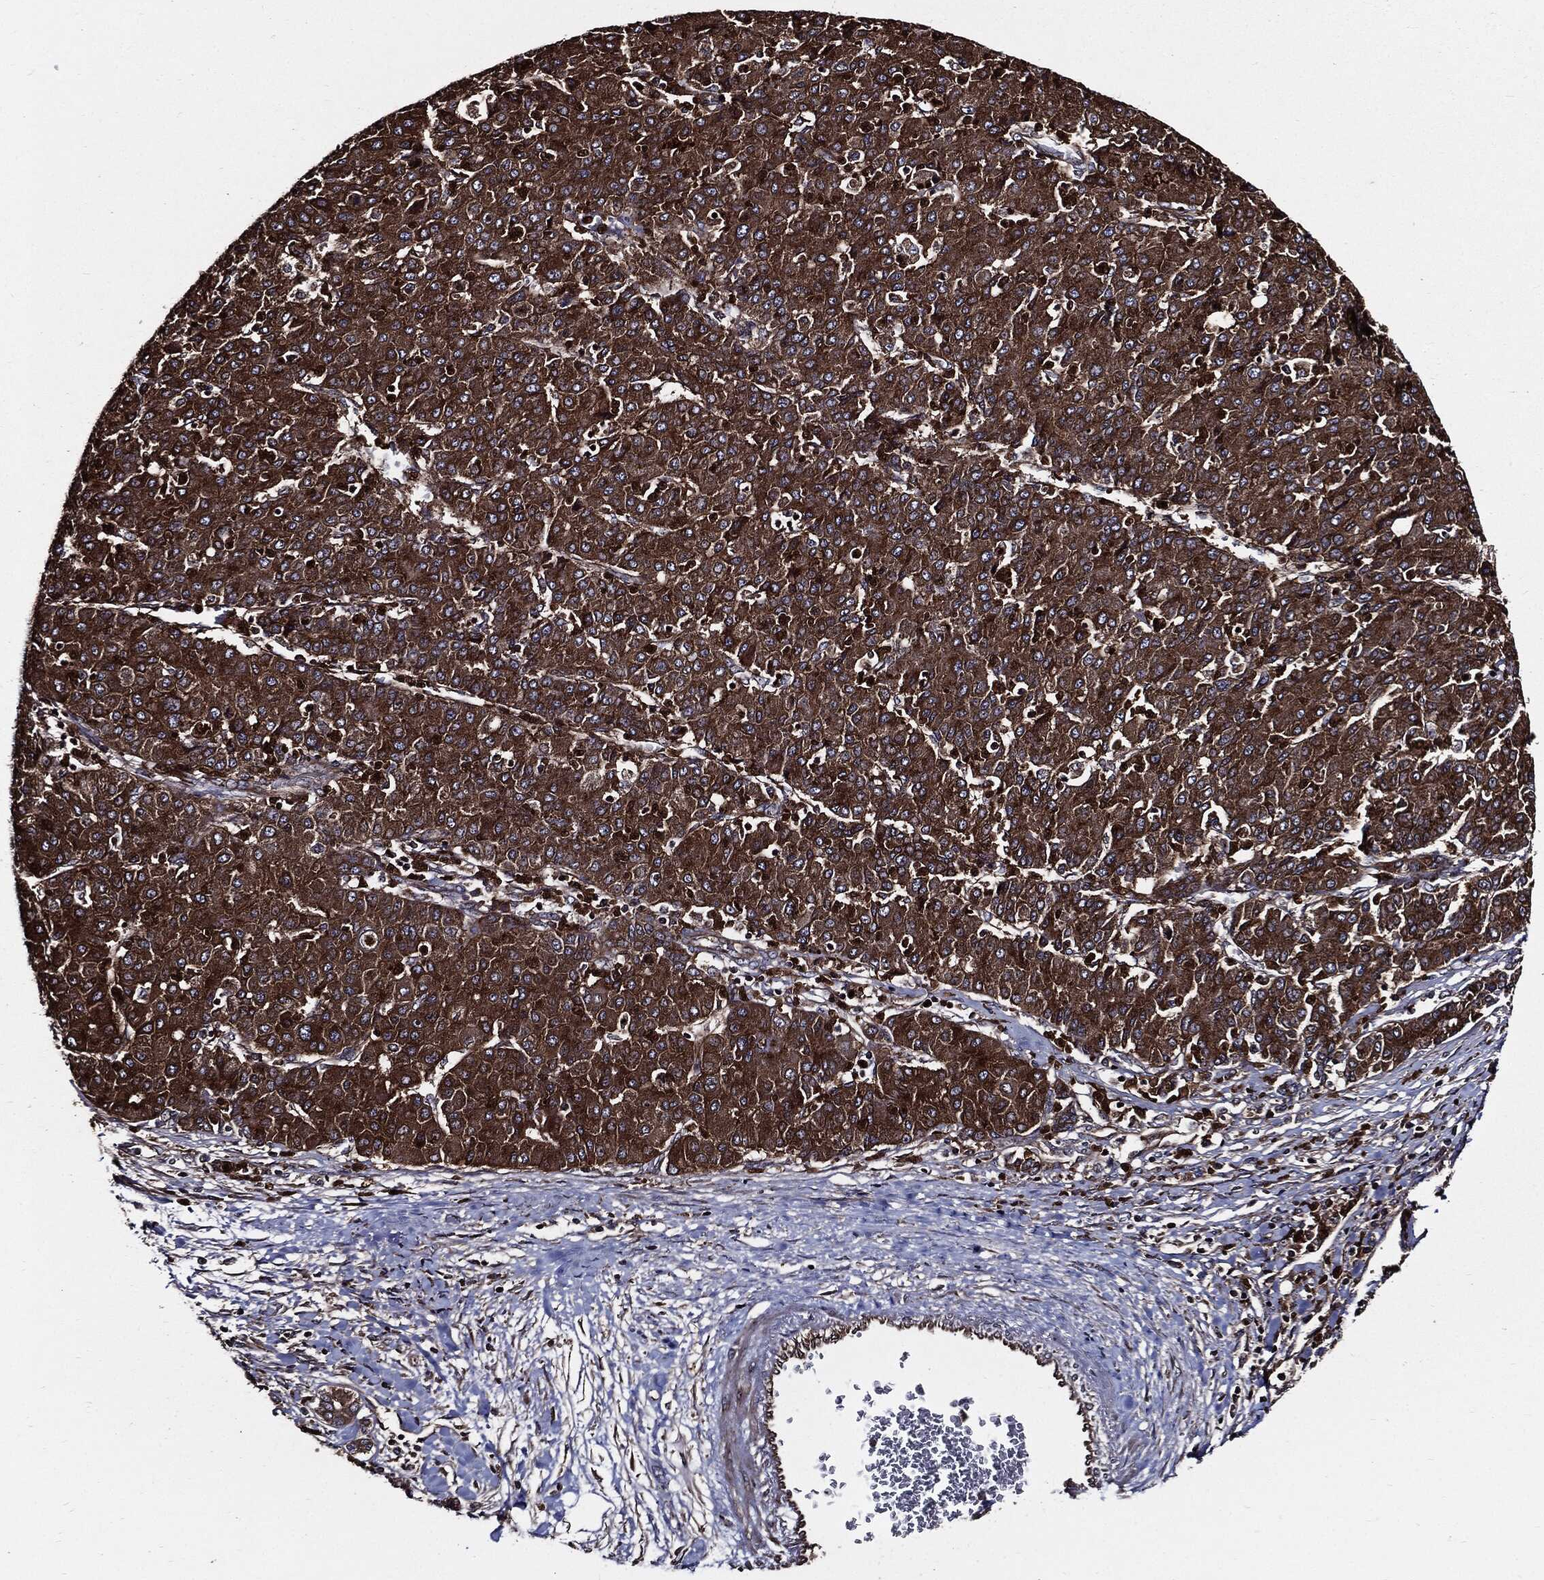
{"staining": {"intensity": "strong", "quantity": ">75%", "location": "cytoplasmic/membranous"}, "tissue": "liver cancer", "cell_type": "Tumor cells", "image_type": "cancer", "snomed": [{"axis": "morphology", "description": "Carcinoma, Hepatocellular, NOS"}, {"axis": "topography", "description": "Liver"}], "caption": "A high-resolution photomicrograph shows immunohistochemistry (IHC) staining of hepatocellular carcinoma (liver), which reveals strong cytoplasmic/membranous staining in approximately >75% of tumor cells. (Brightfield microscopy of DAB IHC at high magnification).", "gene": "PDCD6IP", "patient": {"sex": "male", "age": 65}}